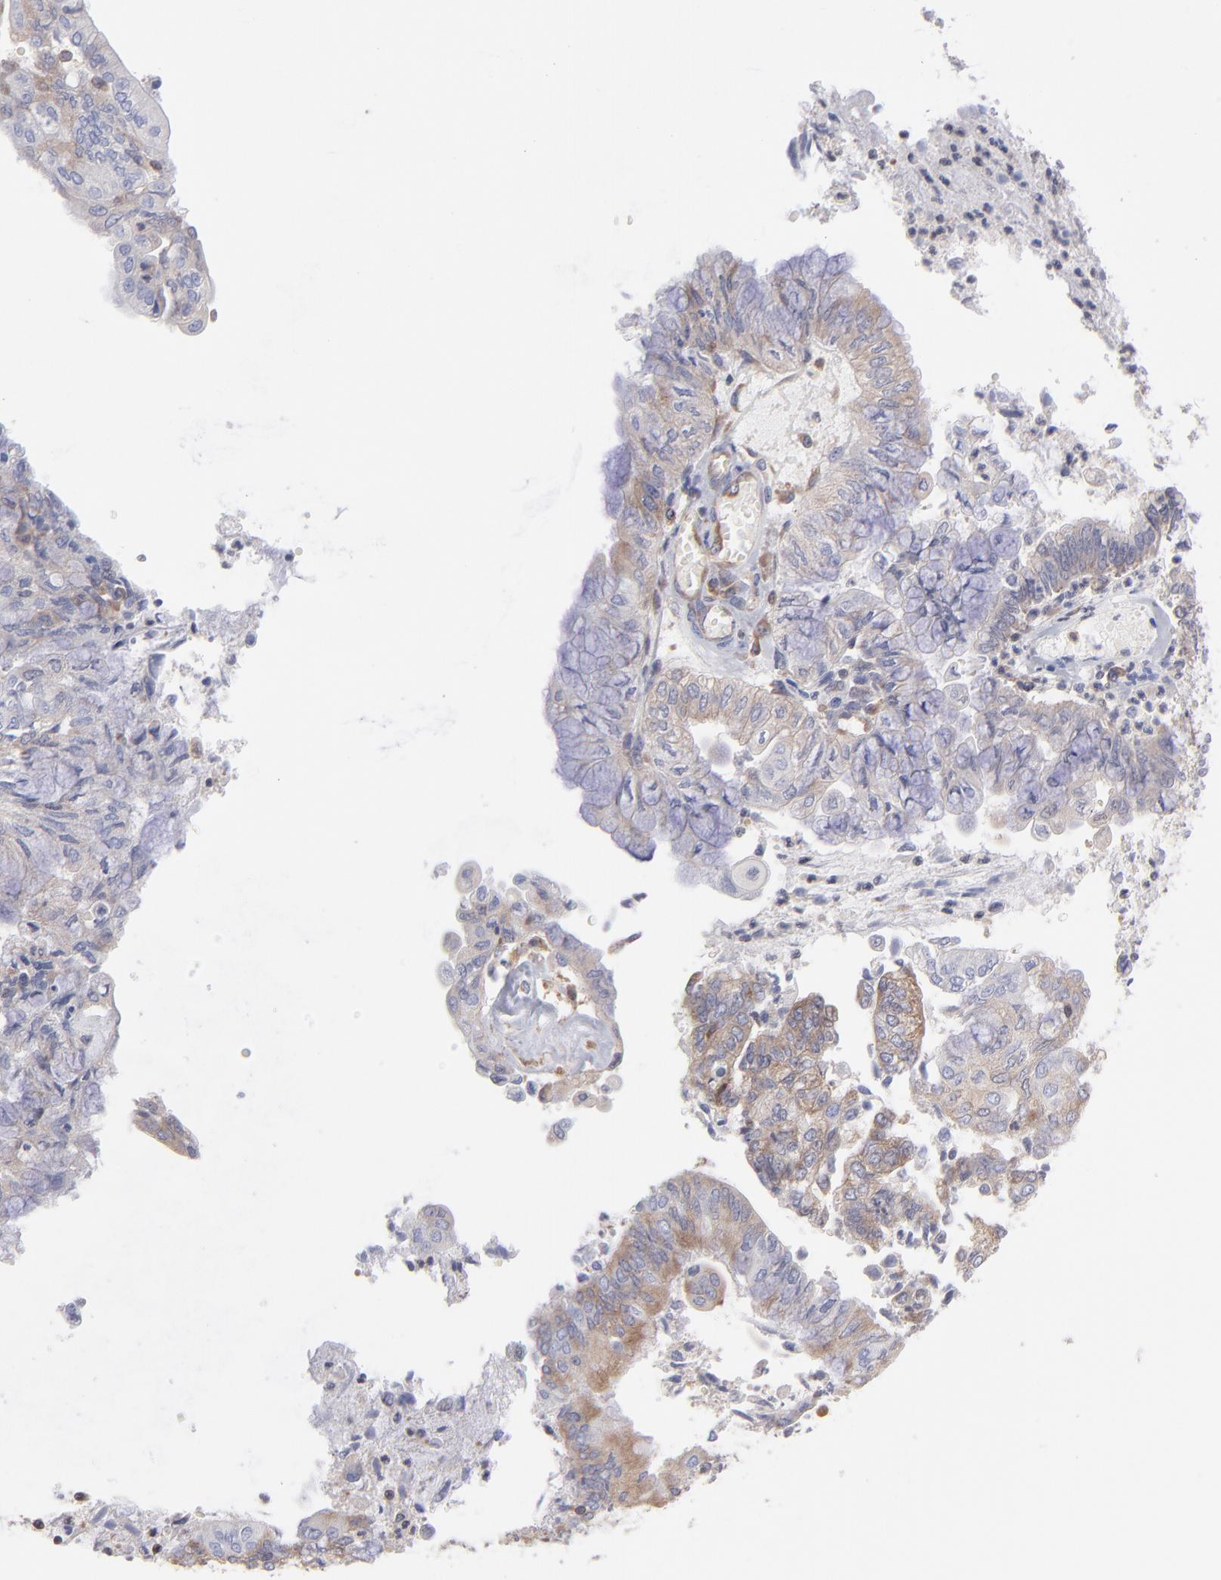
{"staining": {"intensity": "weak", "quantity": "<25%", "location": "cytoplasmic/membranous"}, "tissue": "endometrial cancer", "cell_type": "Tumor cells", "image_type": "cancer", "snomed": [{"axis": "morphology", "description": "Adenocarcinoma, NOS"}, {"axis": "topography", "description": "Endometrium"}], "caption": "This micrograph is of adenocarcinoma (endometrial) stained with immunohistochemistry to label a protein in brown with the nuclei are counter-stained blue. There is no staining in tumor cells.", "gene": "MAPRE1", "patient": {"sex": "female", "age": 59}}